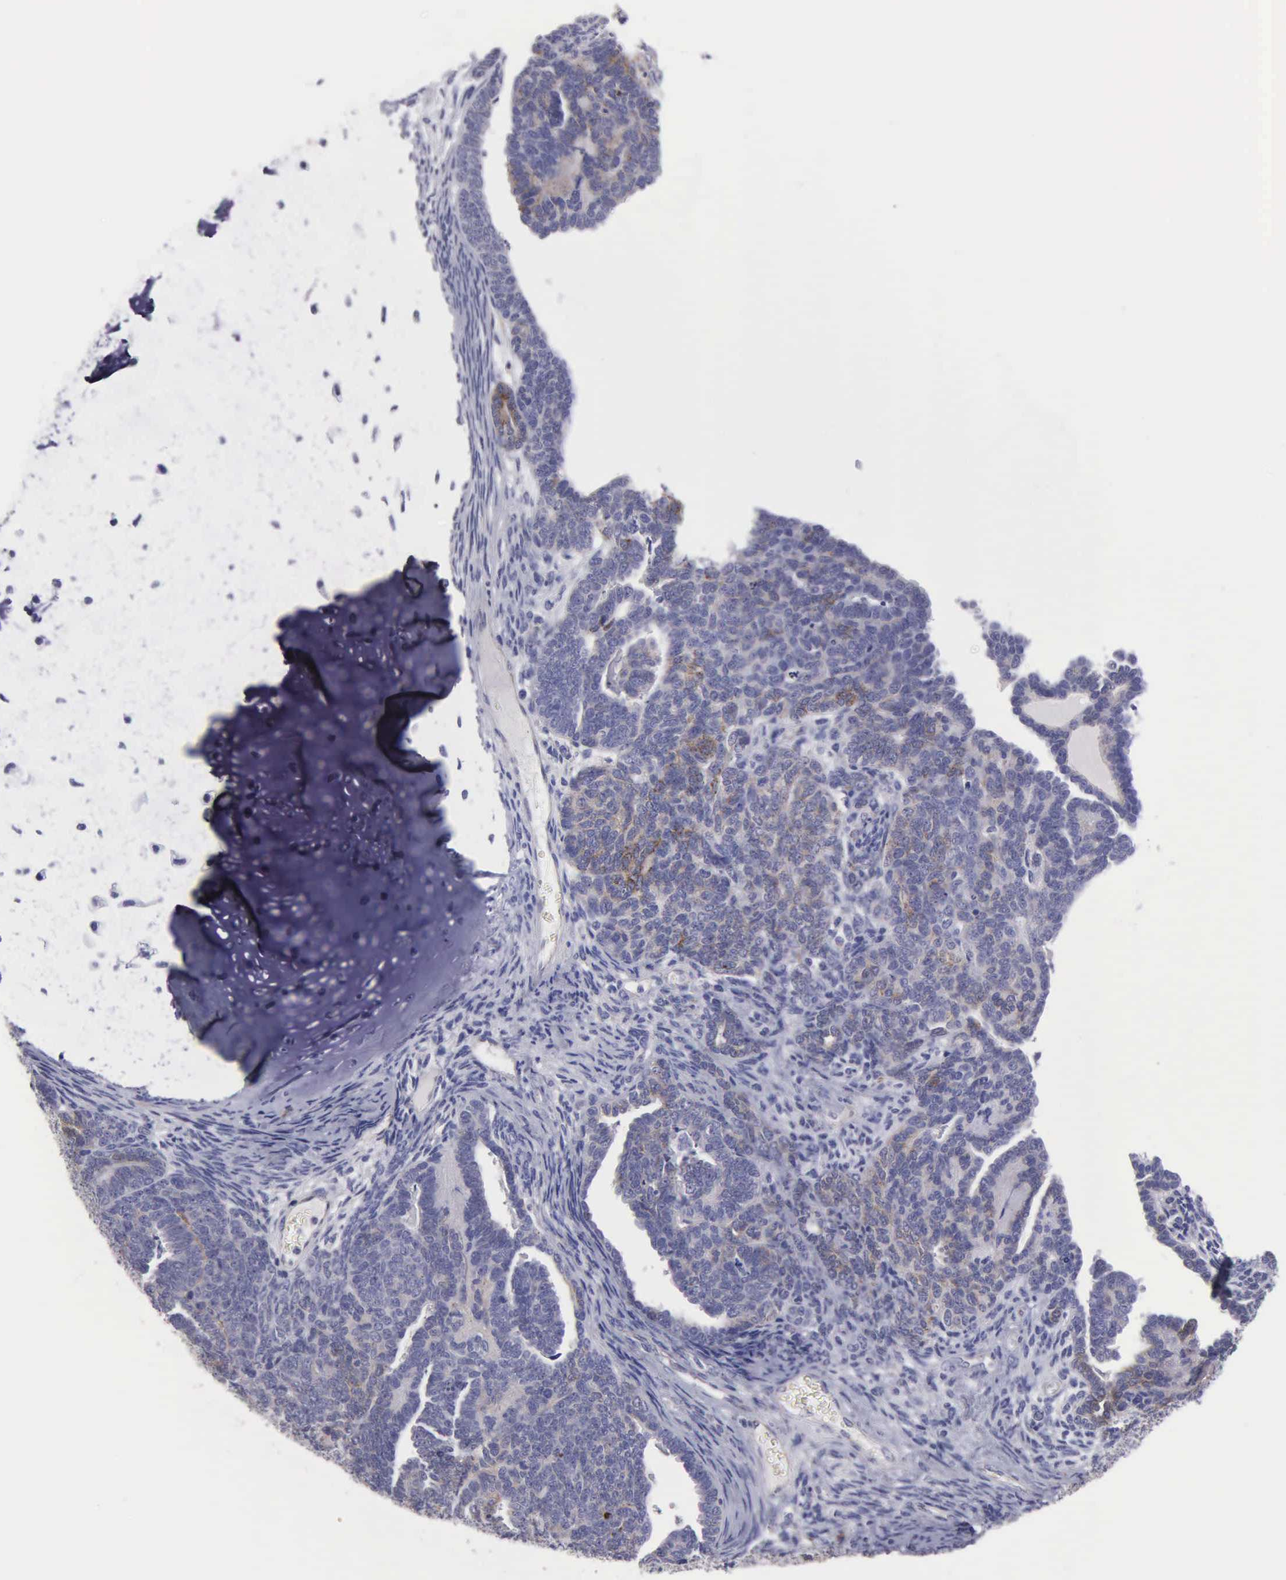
{"staining": {"intensity": "weak", "quantity": "25%-75%", "location": "cytoplasmic/membranous"}, "tissue": "endometrial cancer", "cell_type": "Tumor cells", "image_type": "cancer", "snomed": [{"axis": "morphology", "description": "Neoplasm, malignant, NOS"}, {"axis": "topography", "description": "Endometrium"}], "caption": "Immunohistochemical staining of human endometrial cancer (malignant neoplasm) displays weak cytoplasmic/membranous protein expression in about 25%-75% of tumor cells.", "gene": "APP", "patient": {"sex": "female", "age": 74}}